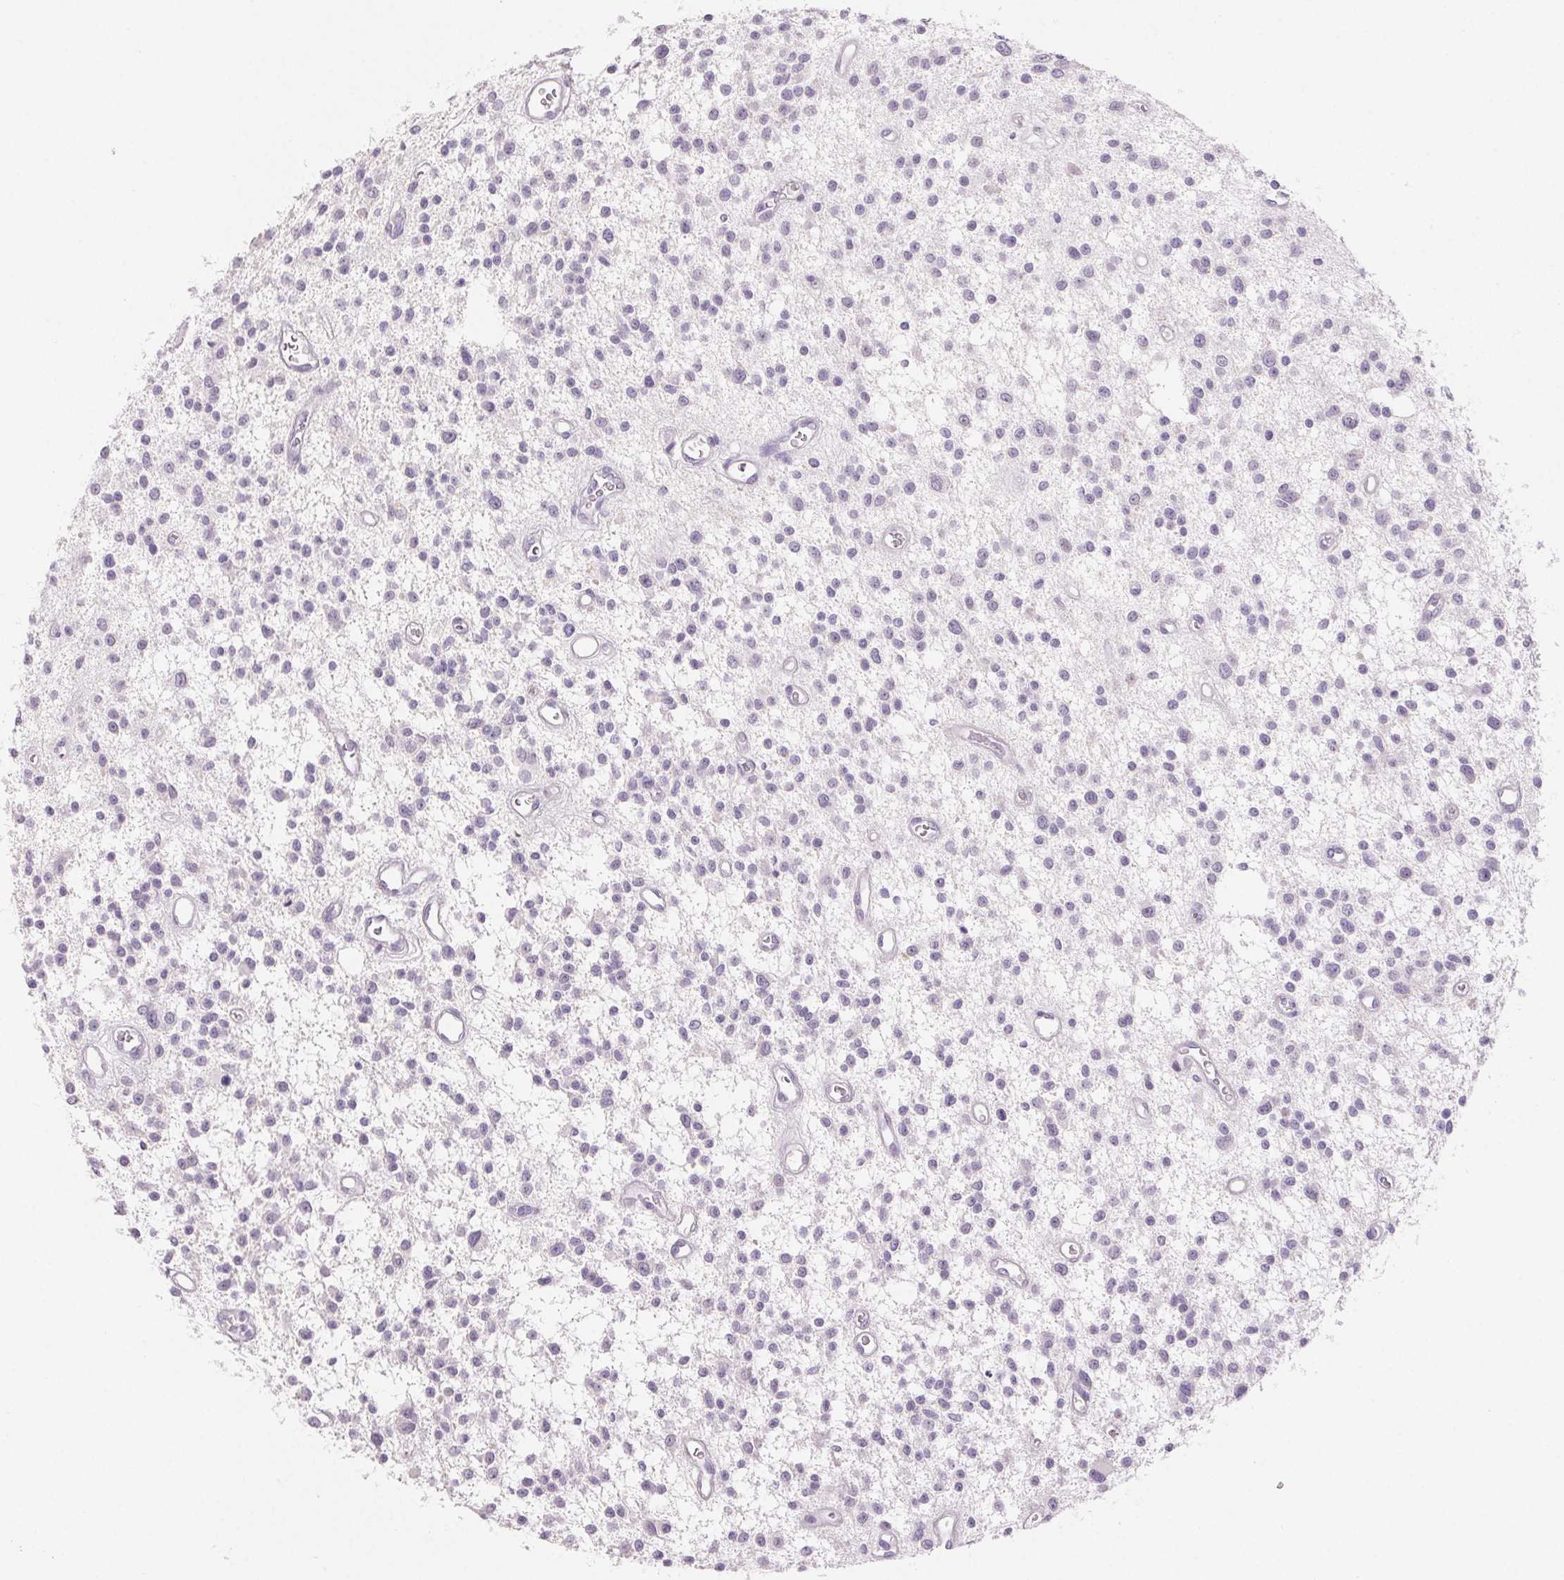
{"staining": {"intensity": "negative", "quantity": "none", "location": "none"}, "tissue": "glioma", "cell_type": "Tumor cells", "image_type": "cancer", "snomed": [{"axis": "morphology", "description": "Glioma, malignant, Low grade"}, {"axis": "topography", "description": "Brain"}], "caption": "IHC micrograph of human glioma stained for a protein (brown), which reveals no staining in tumor cells.", "gene": "BPIFB2", "patient": {"sex": "male", "age": 43}}